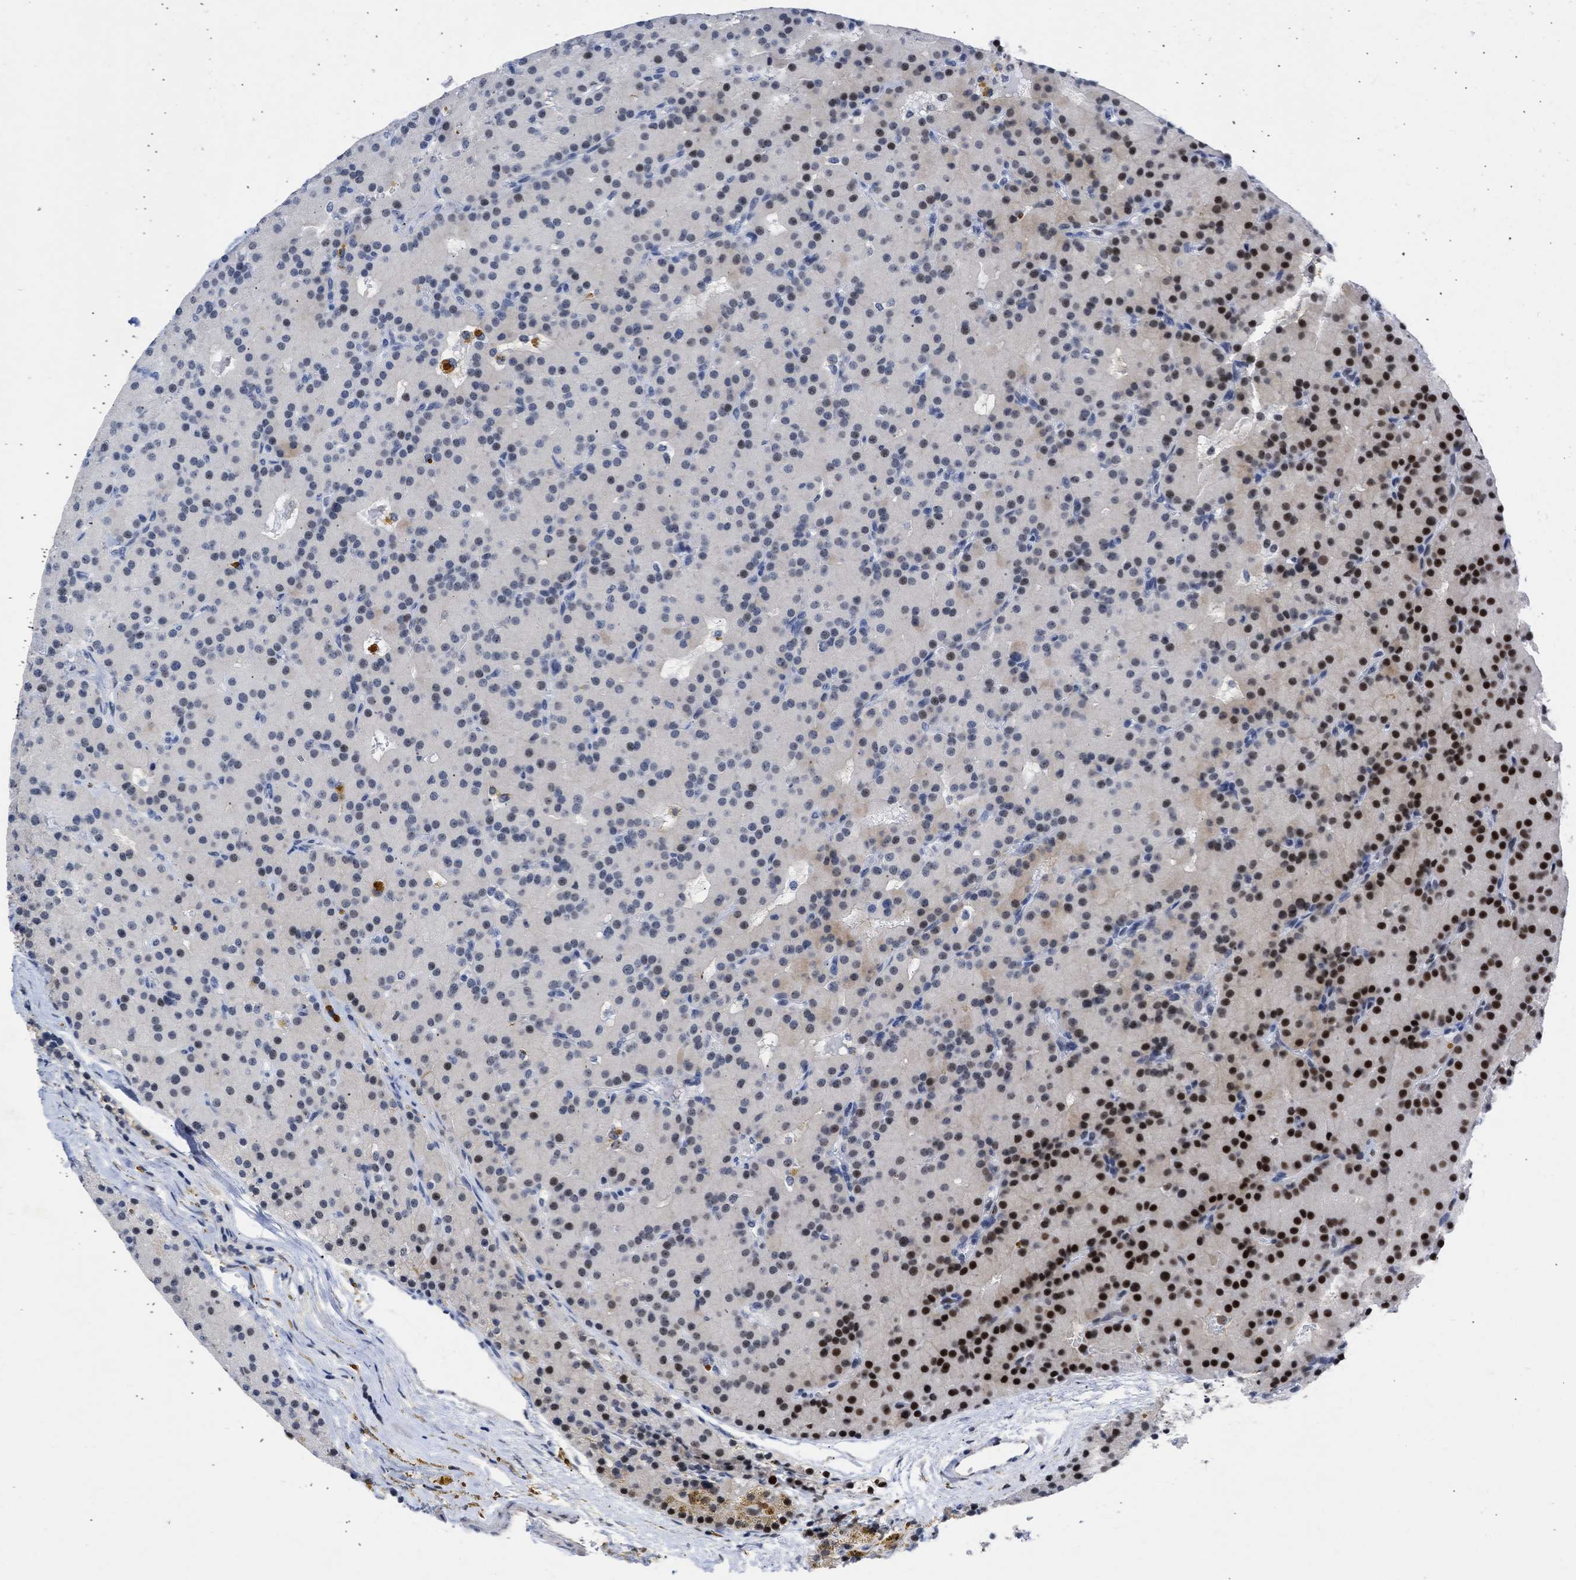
{"staining": {"intensity": "strong", "quantity": ">75%", "location": "nuclear"}, "tissue": "parathyroid gland", "cell_type": "Glandular cells", "image_type": "normal", "snomed": [{"axis": "morphology", "description": "Normal tissue, NOS"}, {"axis": "morphology", "description": "Adenoma, NOS"}, {"axis": "topography", "description": "Parathyroid gland"}], "caption": "Immunohistochemistry (IHC) of benign parathyroid gland reveals high levels of strong nuclear expression in approximately >75% of glandular cells. (Stains: DAB in brown, nuclei in blue, Microscopy: brightfield microscopy at high magnification).", "gene": "DDX41", "patient": {"sex": "male", "age": 75}}